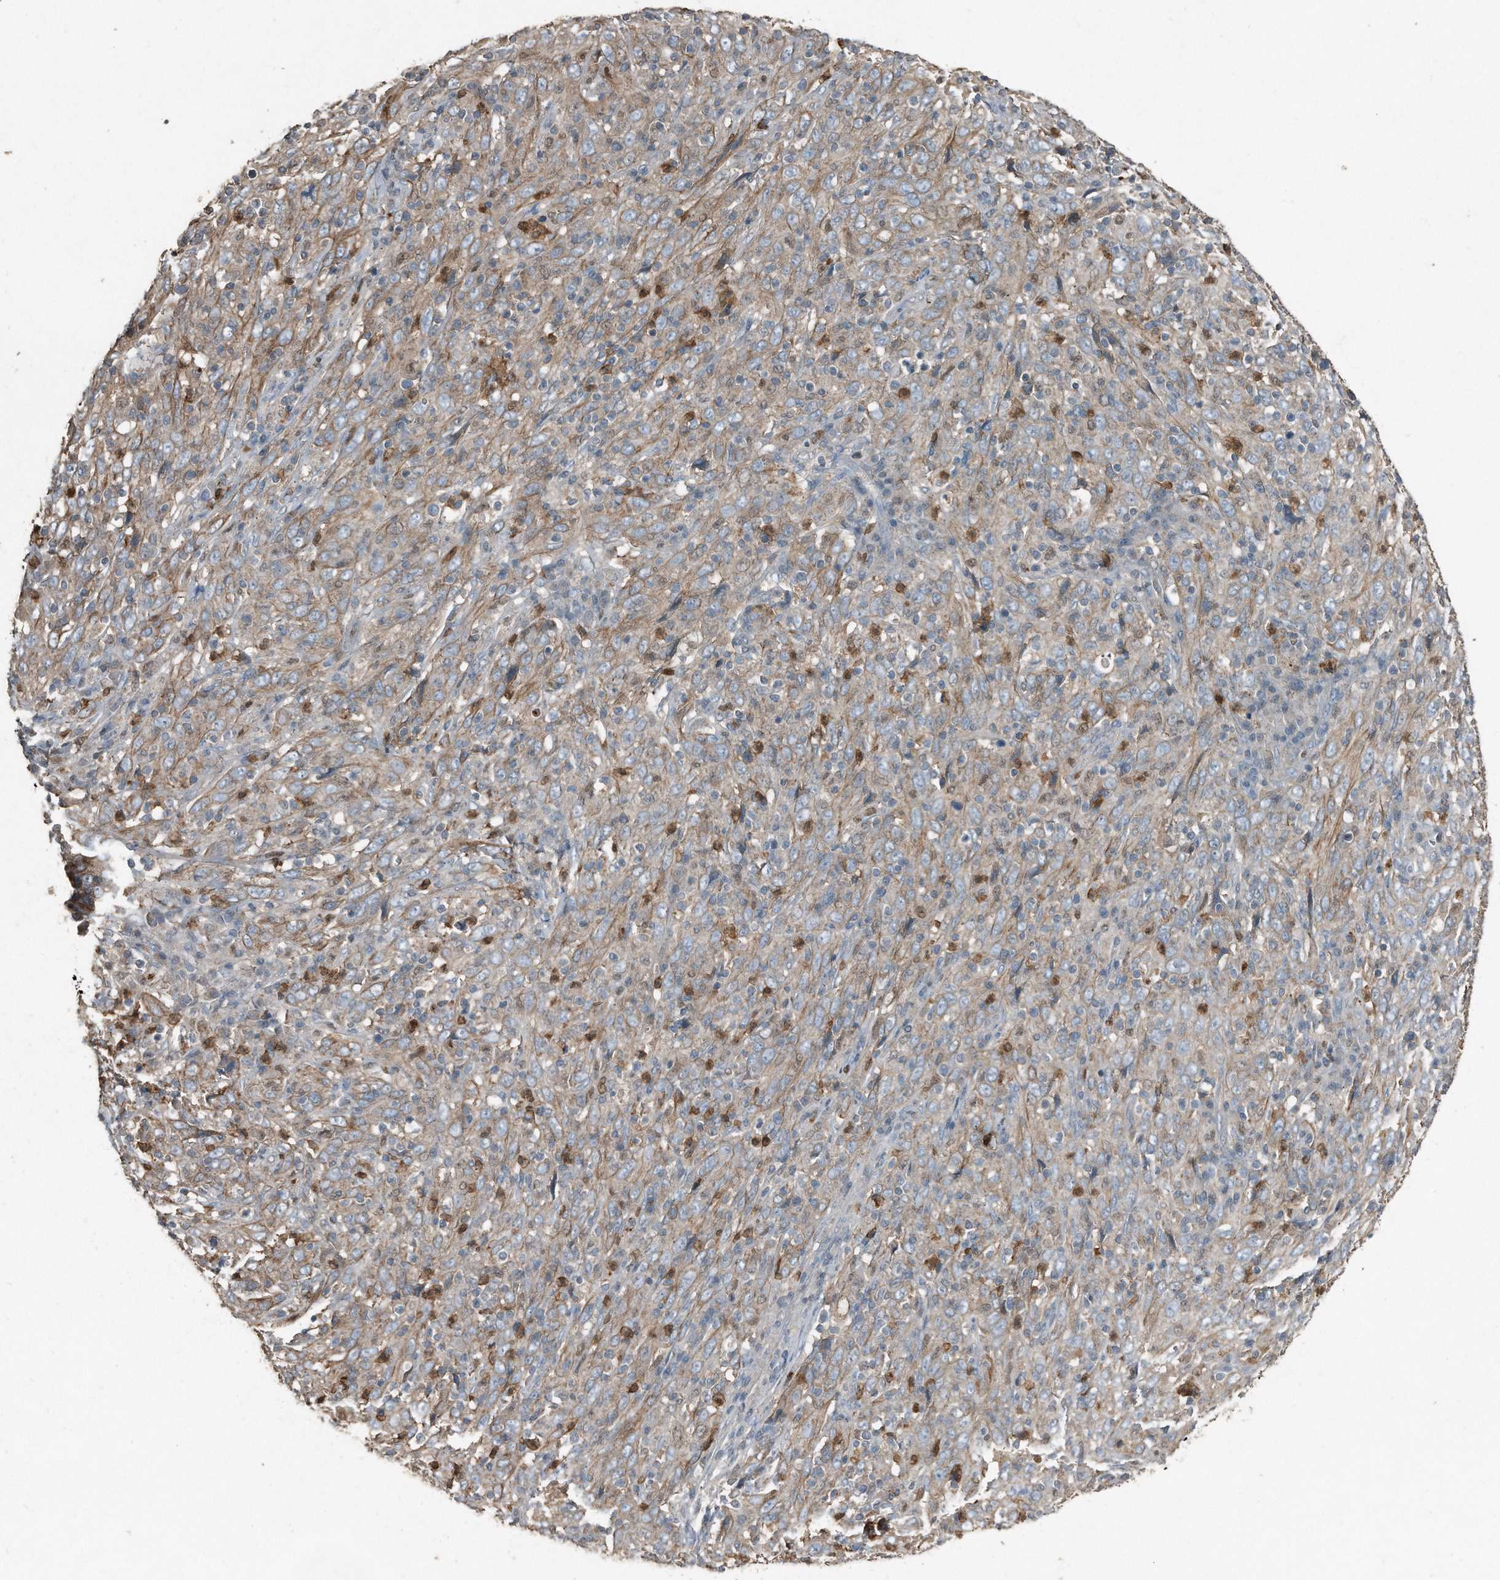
{"staining": {"intensity": "weak", "quantity": ">75%", "location": "cytoplasmic/membranous"}, "tissue": "cervical cancer", "cell_type": "Tumor cells", "image_type": "cancer", "snomed": [{"axis": "morphology", "description": "Squamous cell carcinoma, NOS"}, {"axis": "topography", "description": "Cervix"}], "caption": "Immunohistochemistry (IHC) micrograph of cervical cancer (squamous cell carcinoma) stained for a protein (brown), which reveals low levels of weak cytoplasmic/membranous staining in approximately >75% of tumor cells.", "gene": "C9", "patient": {"sex": "female", "age": 46}}